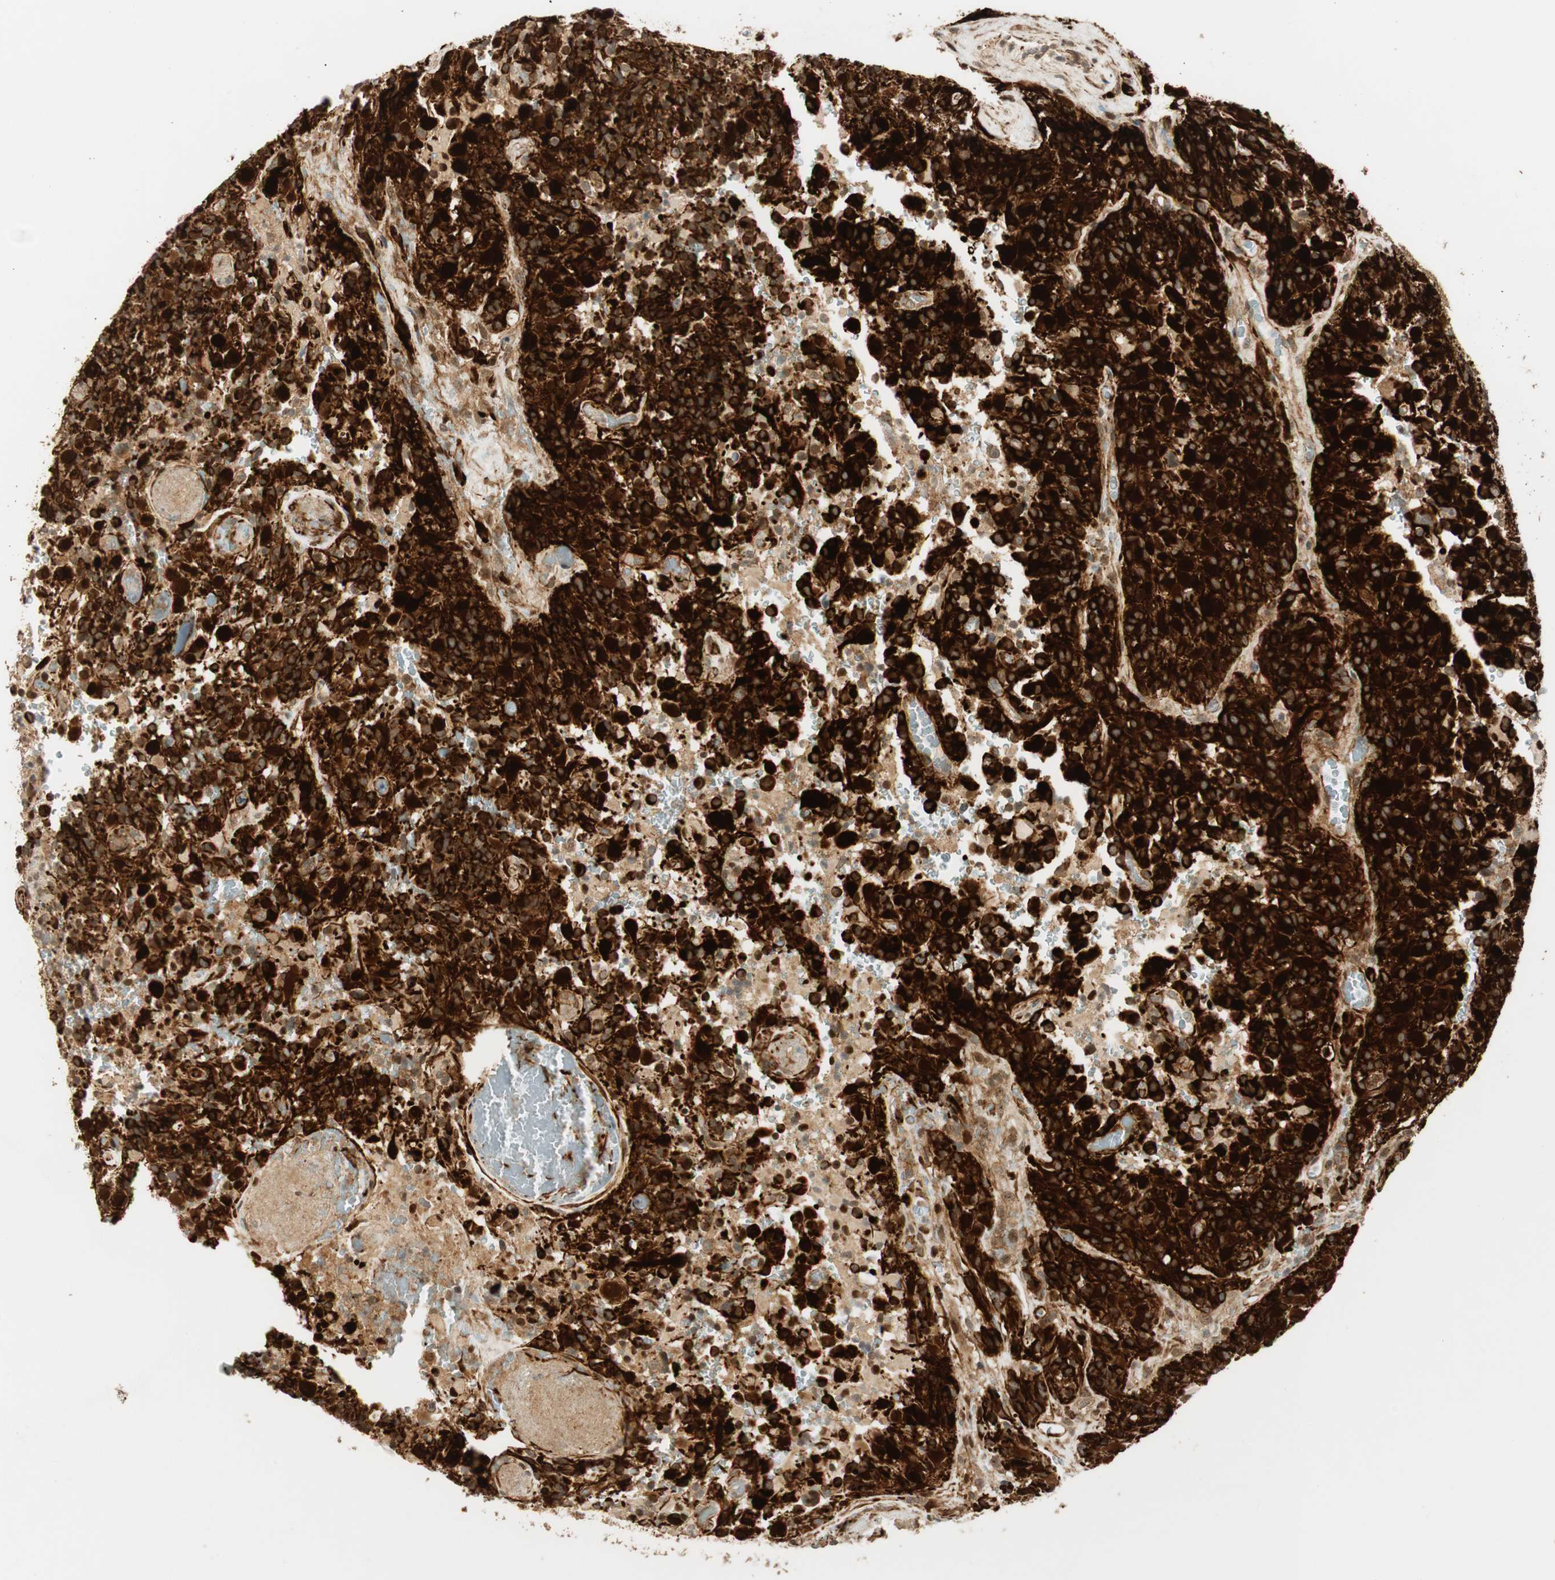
{"staining": {"intensity": "strong", "quantity": ">75%", "location": "cytoplasmic/membranous,nuclear"}, "tissue": "glioma", "cell_type": "Tumor cells", "image_type": "cancer", "snomed": [{"axis": "morphology", "description": "Glioma, malignant, High grade"}, {"axis": "topography", "description": "Brain"}], "caption": "Strong cytoplasmic/membranous and nuclear staining is identified in about >75% of tumor cells in glioma. The staining was performed using DAB, with brown indicating positive protein expression. Nuclei are stained blue with hematoxylin.", "gene": "NES", "patient": {"sex": "male", "age": 71}}